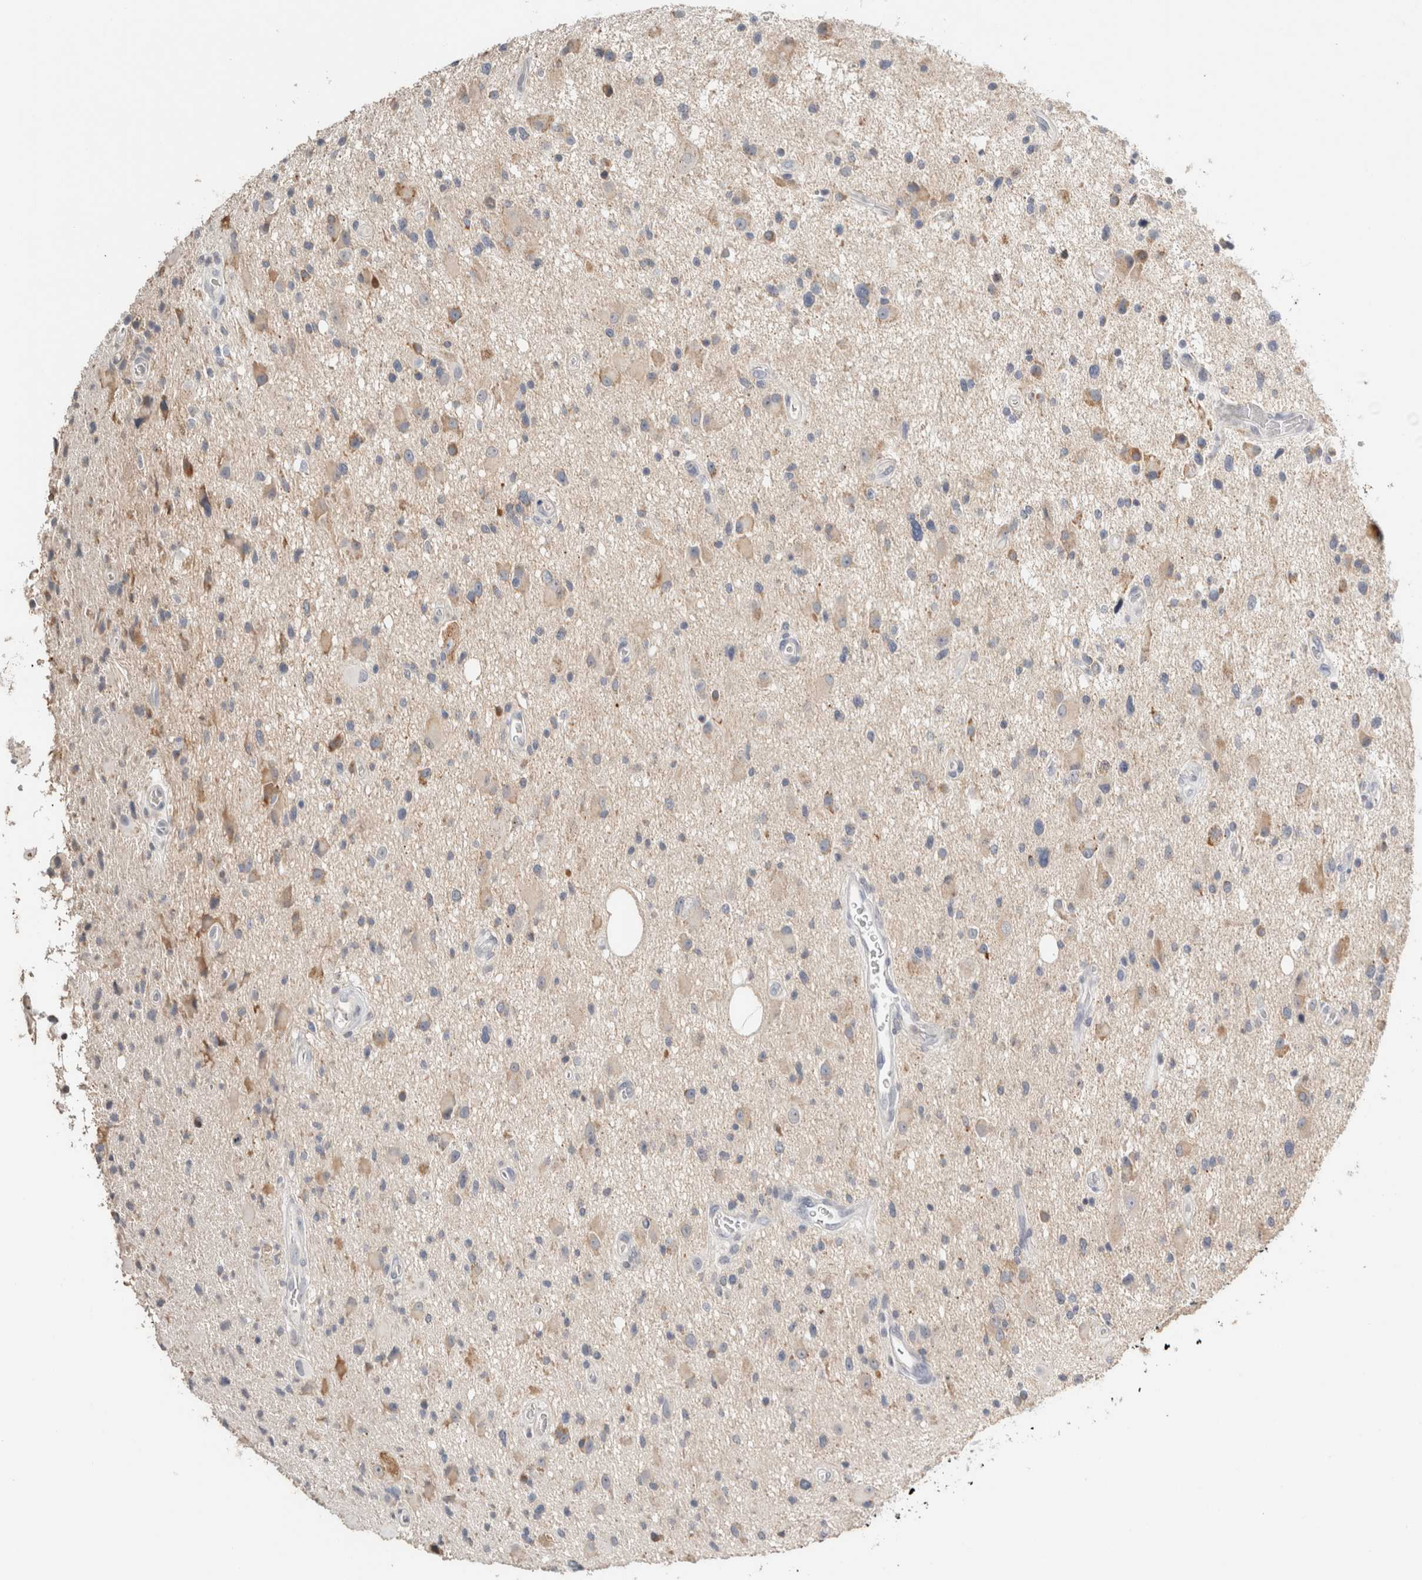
{"staining": {"intensity": "weak", "quantity": "<25%", "location": "cytoplasmic/membranous"}, "tissue": "glioma", "cell_type": "Tumor cells", "image_type": "cancer", "snomed": [{"axis": "morphology", "description": "Glioma, malignant, High grade"}, {"axis": "topography", "description": "Brain"}], "caption": "This is a histopathology image of immunohistochemistry (IHC) staining of glioma, which shows no expression in tumor cells.", "gene": "CRAT", "patient": {"sex": "male", "age": 33}}